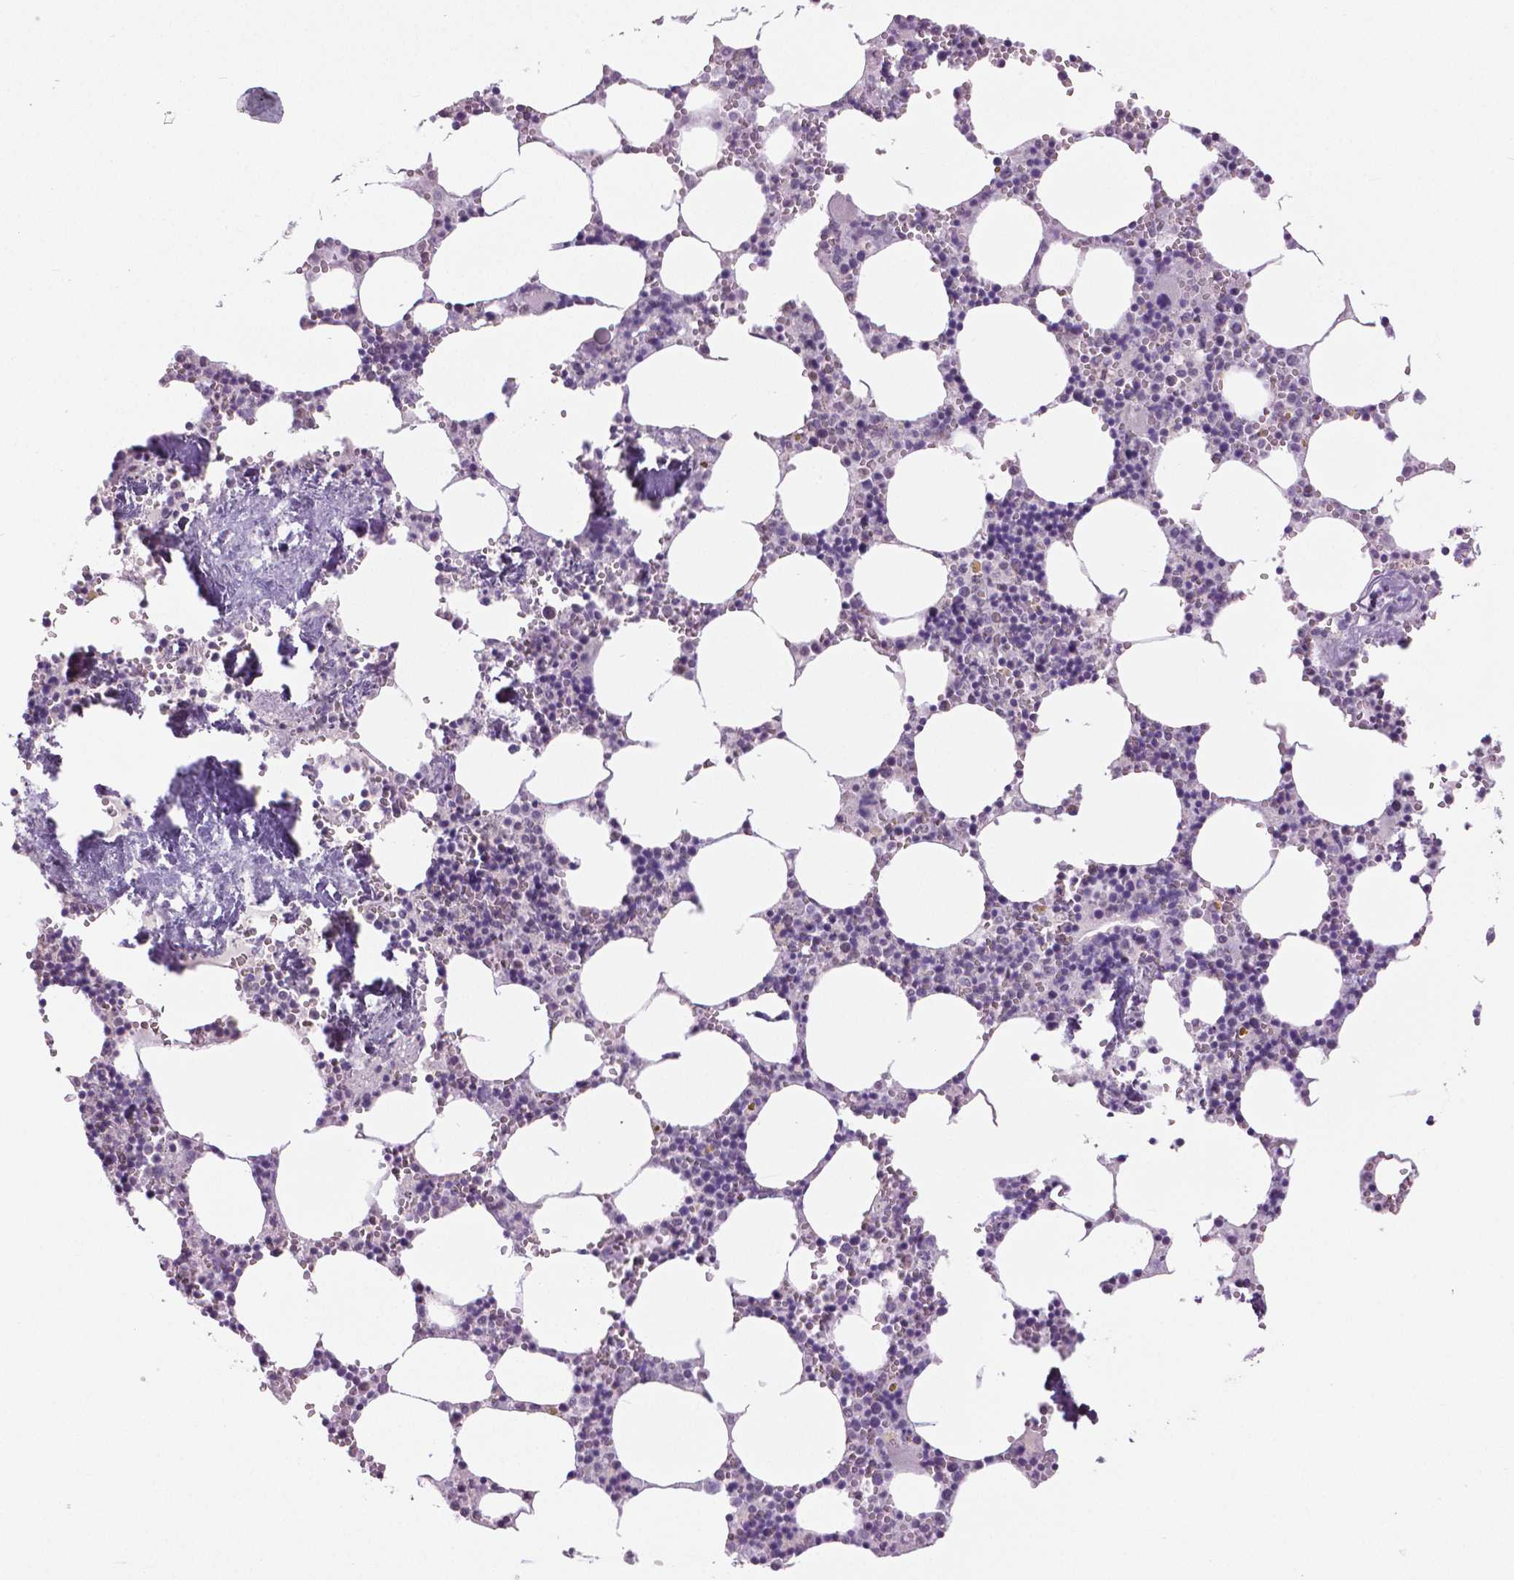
{"staining": {"intensity": "negative", "quantity": "none", "location": "none"}, "tissue": "bone marrow", "cell_type": "Hematopoietic cells", "image_type": "normal", "snomed": [{"axis": "morphology", "description": "Normal tissue, NOS"}, {"axis": "topography", "description": "Bone marrow"}], "caption": "Hematopoietic cells are negative for brown protein staining in benign bone marrow. (Brightfield microscopy of DAB immunohistochemistry at high magnification).", "gene": "IGF2BP1", "patient": {"sex": "male", "age": 54}}